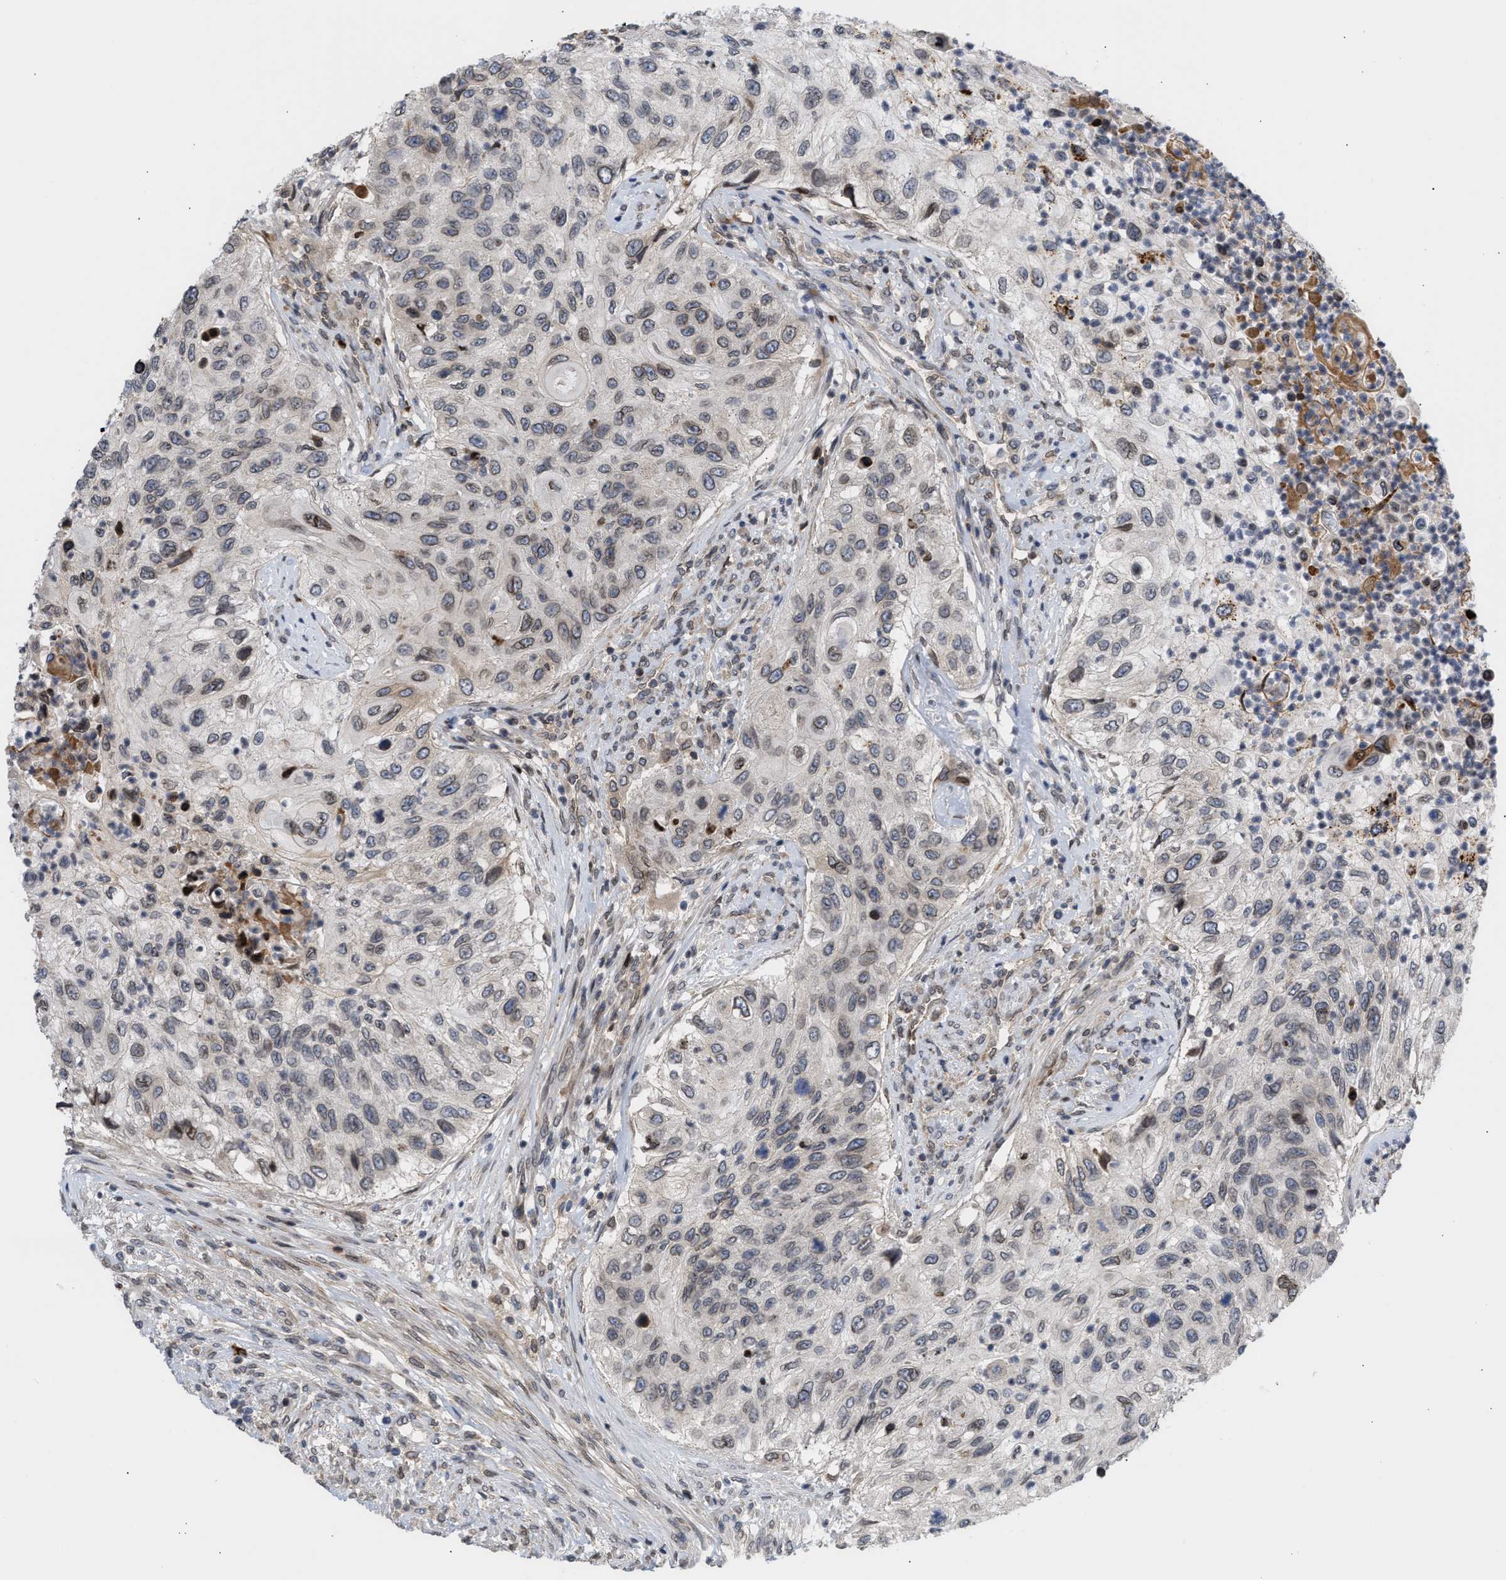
{"staining": {"intensity": "negative", "quantity": "none", "location": "none"}, "tissue": "urothelial cancer", "cell_type": "Tumor cells", "image_type": "cancer", "snomed": [{"axis": "morphology", "description": "Urothelial carcinoma, High grade"}, {"axis": "topography", "description": "Urinary bladder"}], "caption": "An immunohistochemistry image of urothelial cancer is shown. There is no staining in tumor cells of urothelial cancer. The staining is performed using DAB brown chromogen with nuclei counter-stained in using hematoxylin.", "gene": "NUP62", "patient": {"sex": "female", "age": 60}}